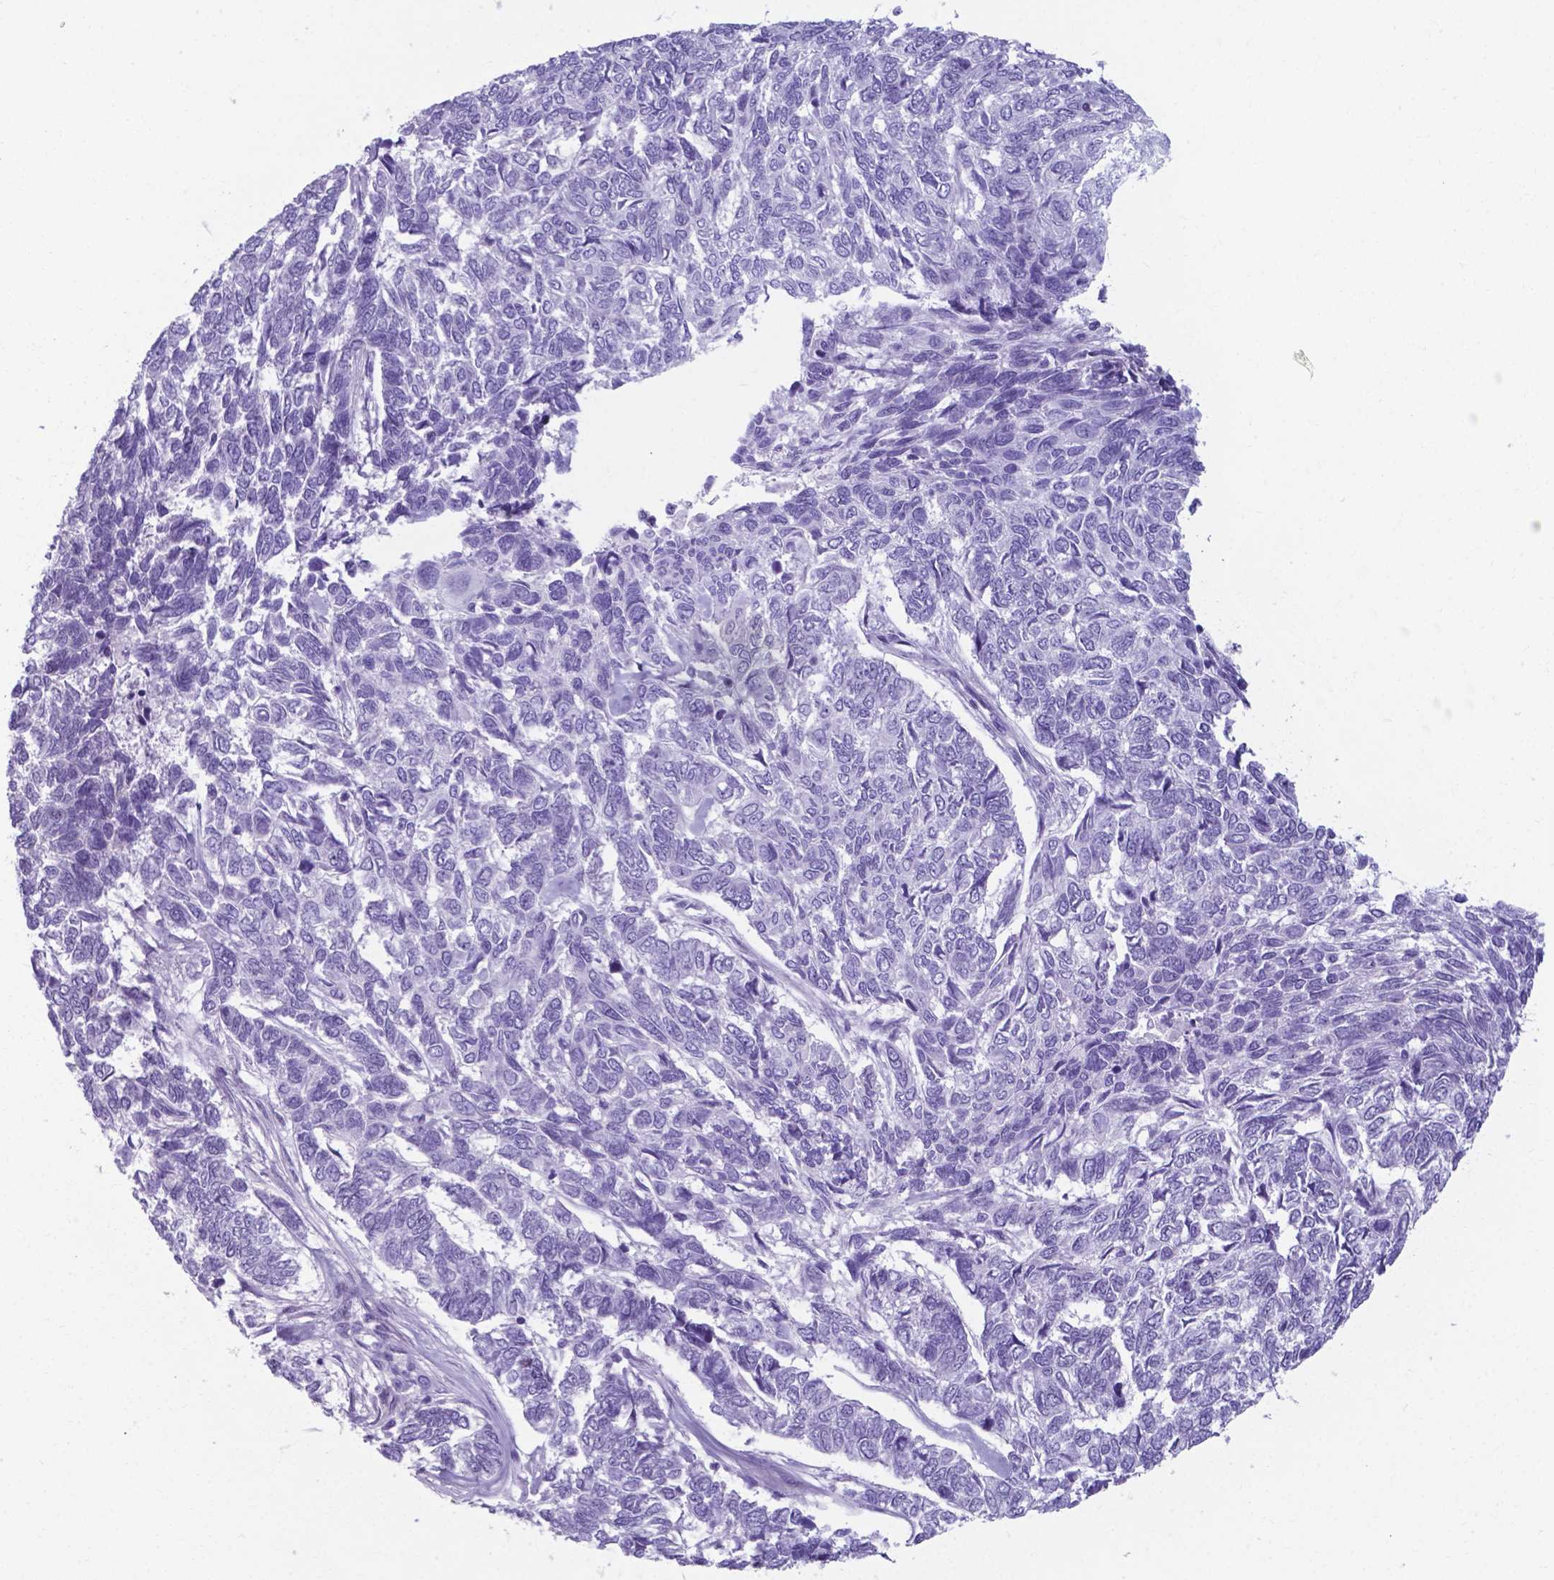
{"staining": {"intensity": "negative", "quantity": "none", "location": "none"}, "tissue": "skin cancer", "cell_type": "Tumor cells", "image_type": "cancer", "snomed": [{"axis": "morphology", "description": "Basal cell carcinoma"}, {"axis": "topography", "description": "Skin"}], "caption": "This is an IHC histopathology image of skin cancer (basal cell carcinoma). There is no positivity in tumor cells.", "gene": "AP5B1", "patient": {"sex": "female", "age": 65}}